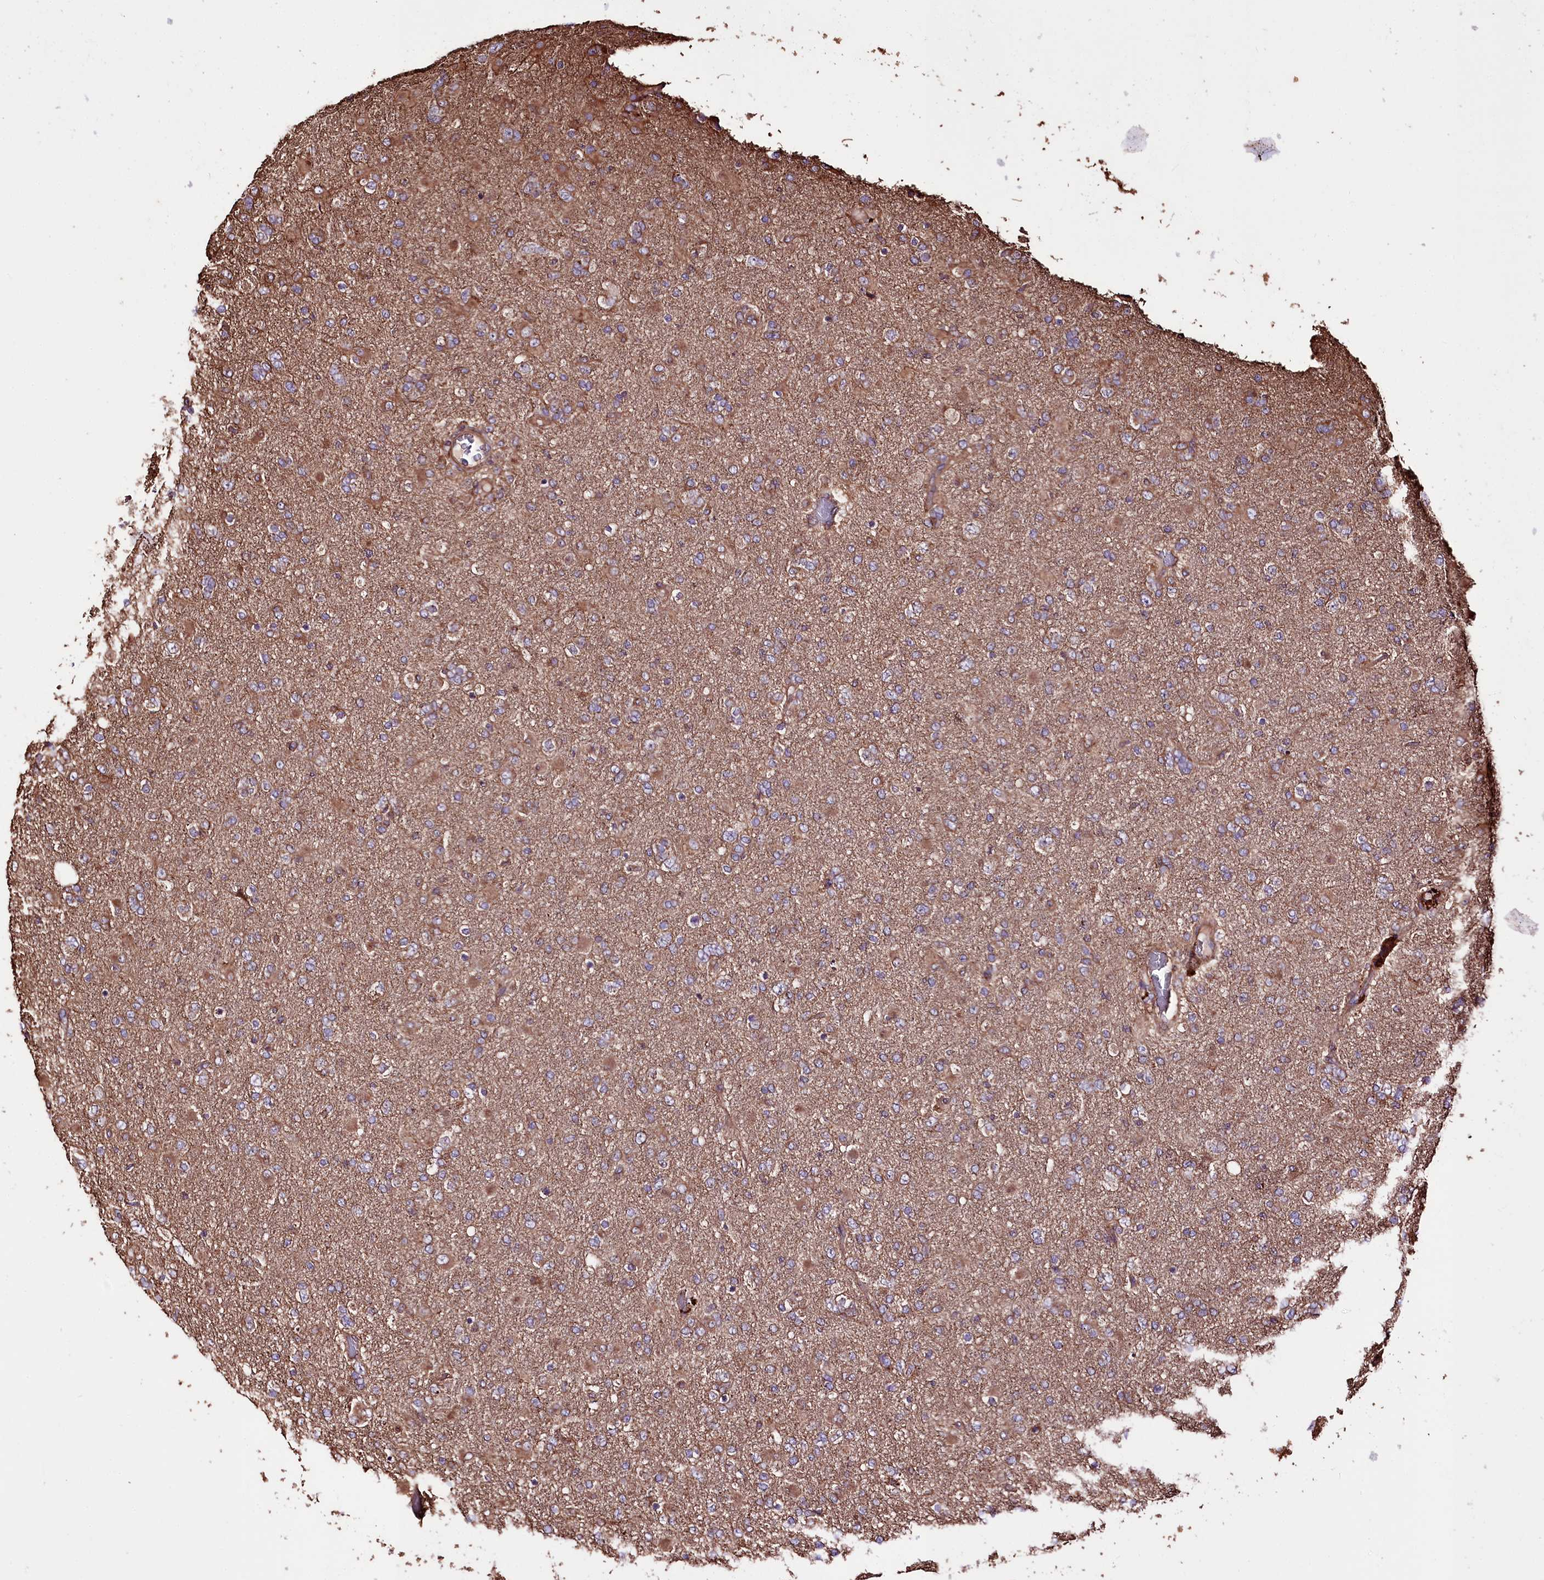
{"staining": {"intensity": "moderate", "quantity": "25%-75%", "location": "cytoplasmic/membranous"}, "tissue": "glioma", "cell_type": "Tumor cells", "image_type": "cancer", "snomed": [{"axis": "morphology", "description": "Glioma, malignant, Low grade"}, {"axis": "topography", "description": "Brain"}], "caption": "Protein analysis of malignant low-grade glioma tissue shows moderate cytoplasmic/membranous positivity in approximately 25%-75% of tumor cells. (Stains: DAB (3,3'-diaminobenzidine) in brown, nuclei in blue, Microscopy: brightfield microscopy at high magnification).", "gene": "WWC1", "patient": {"sex": "male", "age": 65}}